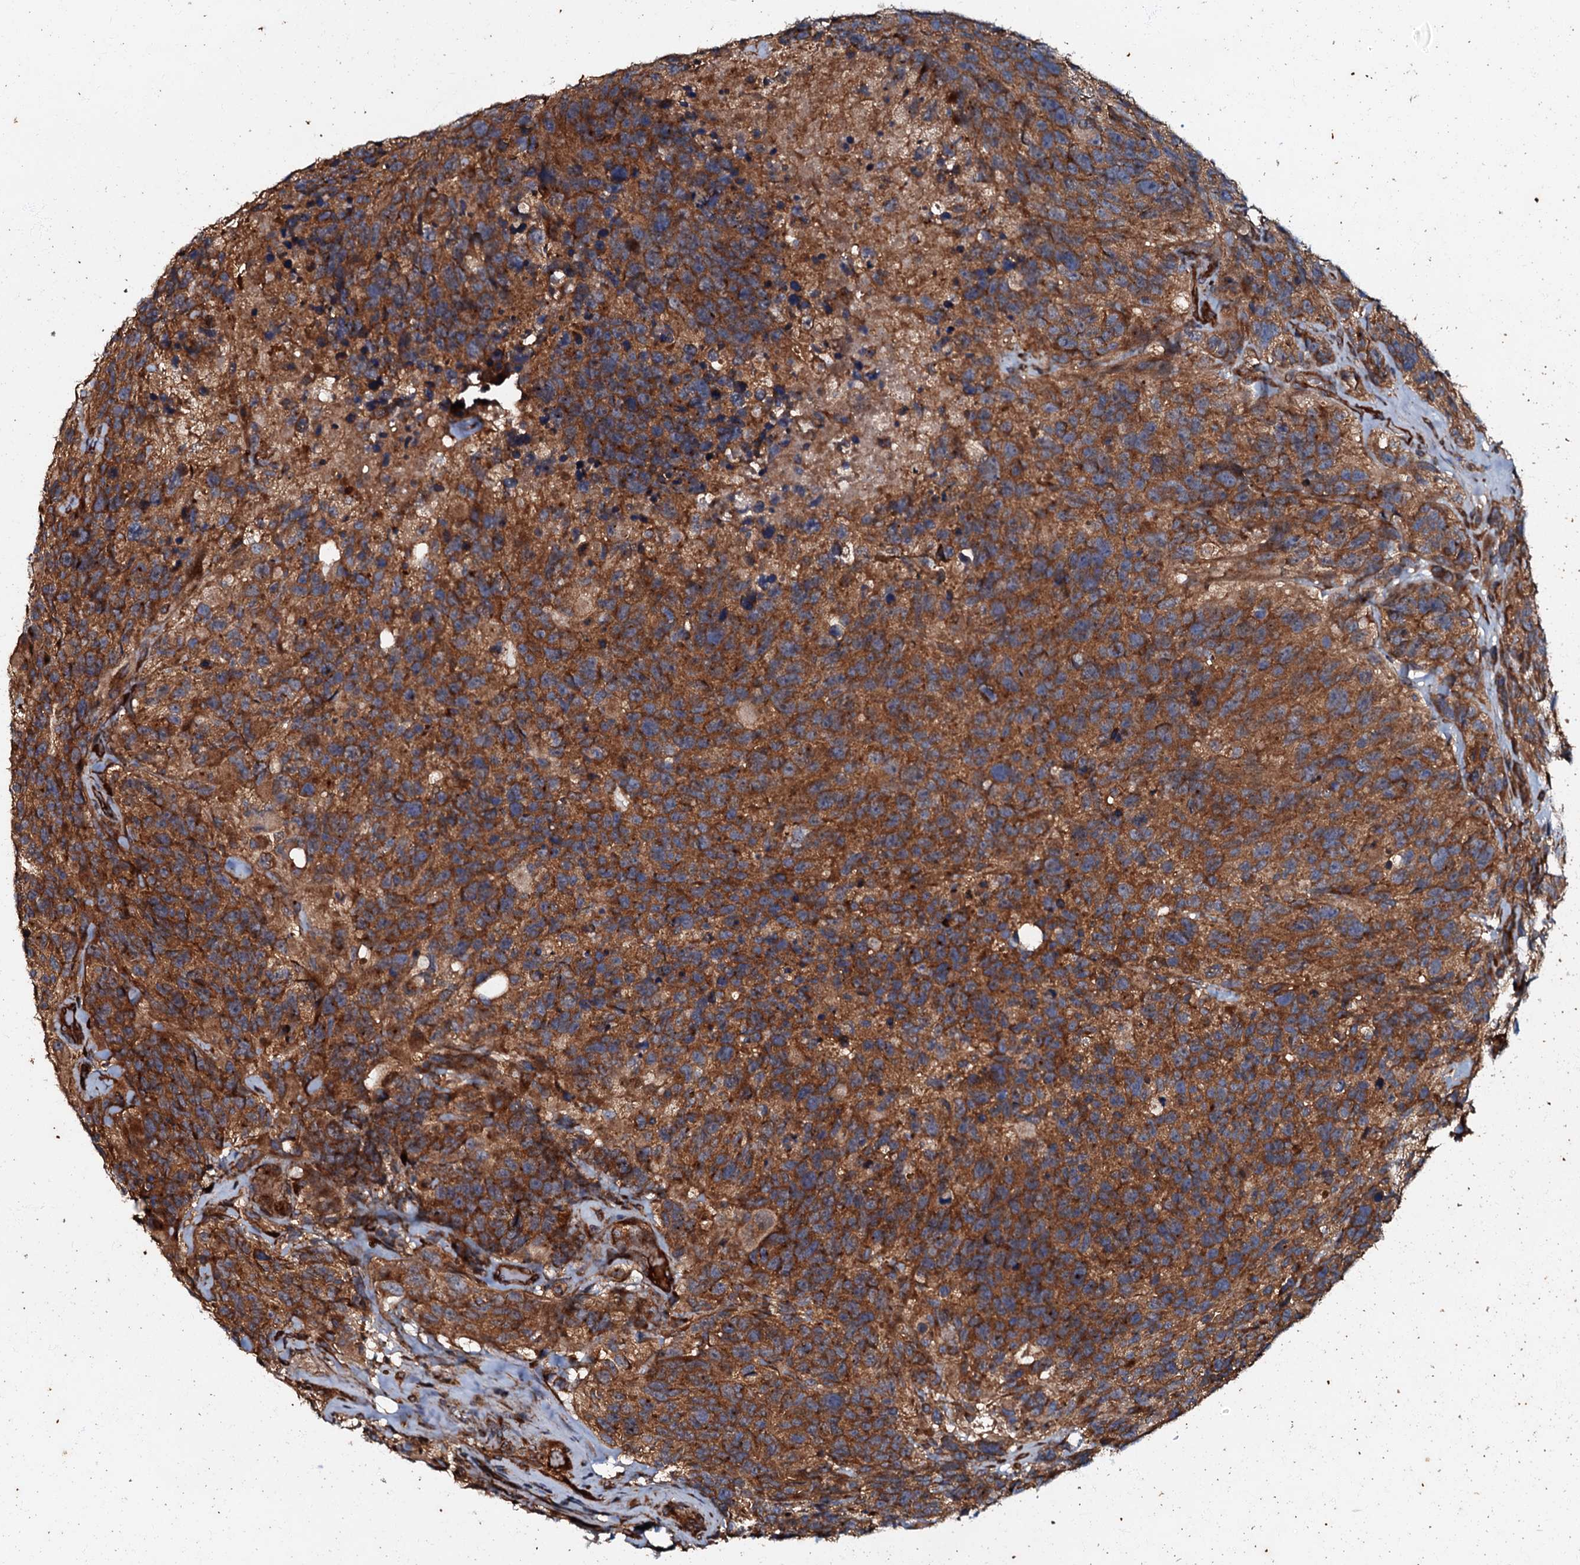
{"staining": {"intensity": "strong", "quantity": ">75%", "location": "cytoplasmic/membranous"}, "tissue": "glioma", "cell_type": "Tumor cells", "image_type": "cancer", "snomed": [{"axis": "morphology", "description": "Glioma, malignant, High grade"}, {"axis": "topography", "description": "Brain"}], "caption": "Brown immunohistochemical staining in human glioma displays strong cytoplasmic/membranous staining in about >75% of tumor cells.", "gene": "BLOC1S6", "patient": {"sex": "male", "age": 69}}